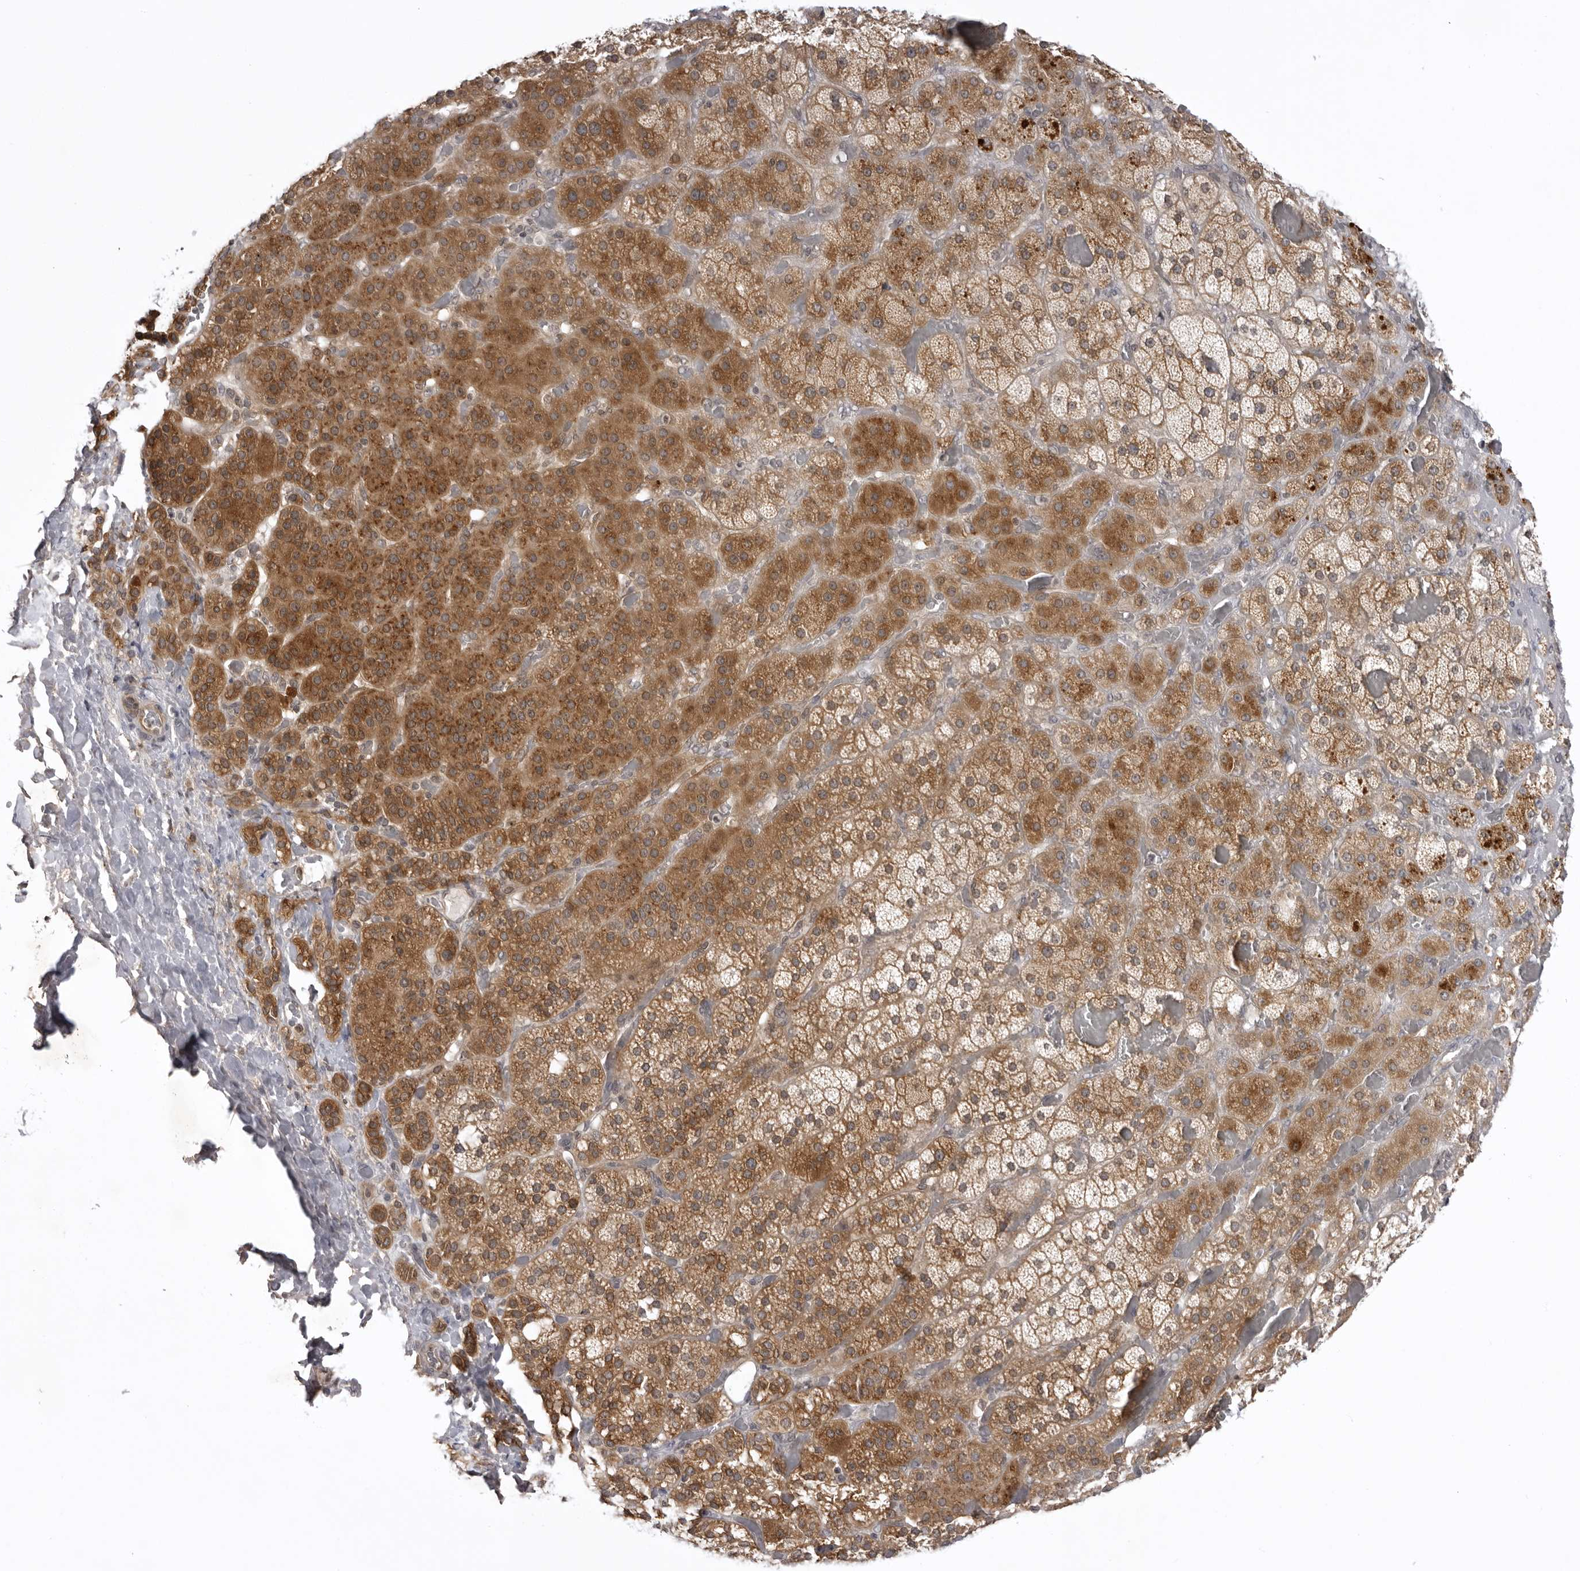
{"staining": {"intensity": "moderate", "quantity": ">75%", "location": "cytoplasmic/membranous"}, "tissue": "adrenal gland", "cell_type": "Glandular cells", "image_type": "normal", "snomed": [{"axis": "morphology", "description": "Normal tissue, NOS"}, {"axis": "topography", "description": "Adrenal gland"}], "caption": "A high-resolution micrograph shows immunohistochemistry staining of unremarkable adrenal gland, which exhibits moderate cytoplasmic/membranous staining in about >75% of glandular cells. The protein of interest is stained brown, and the nuclei are stained in blue (DAB (3,3'-diaminobenzidine) IHC with brightfield microscopy, high magnification).", "gene": "USP43", "patient": {"sex": "male", "age": 57}}